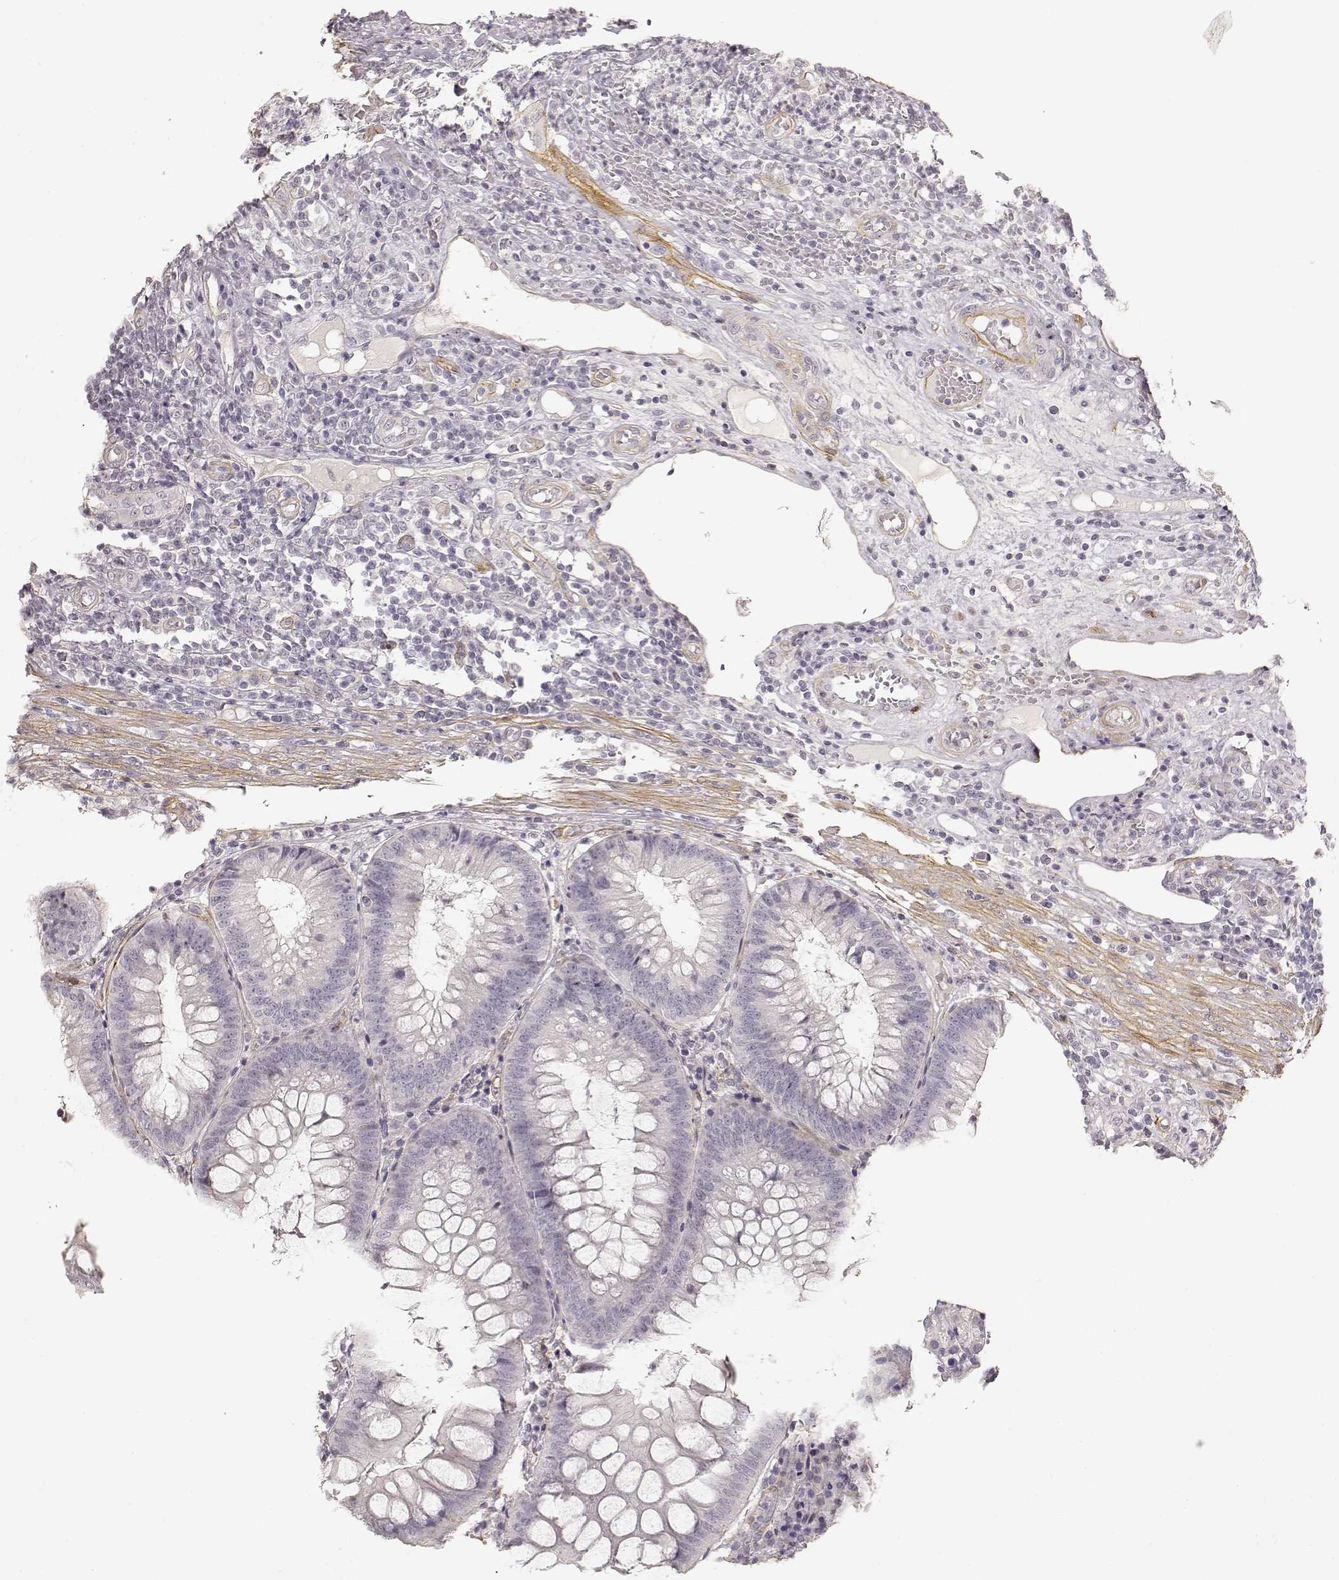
{"staining": {"intensity": "negative", "quantity": "none", "location": "none"}, "tissue": "appendix", "cell_type": "Glandular cells", "image_type": "normal", "snomed": [{"axis": "morphology", "description": "Normal tissue, NOS"}, {"axis": "morphology", "description": "Inflammation, NOS"}, {"axis": "topography", "description": "Appendix"}], "caption": "Immunohistochemistry of benign appendix exhibits no expression in glandular cells. The staining was performed using DAB (3,3'-diaminobenzidine) to visualize the protein expression in brown, while the nuclei were stained in blue with hematoxylin (Magnification: 20x).", "gene": "LAMA4", "patient": {"sex": "male", "age": 16}}